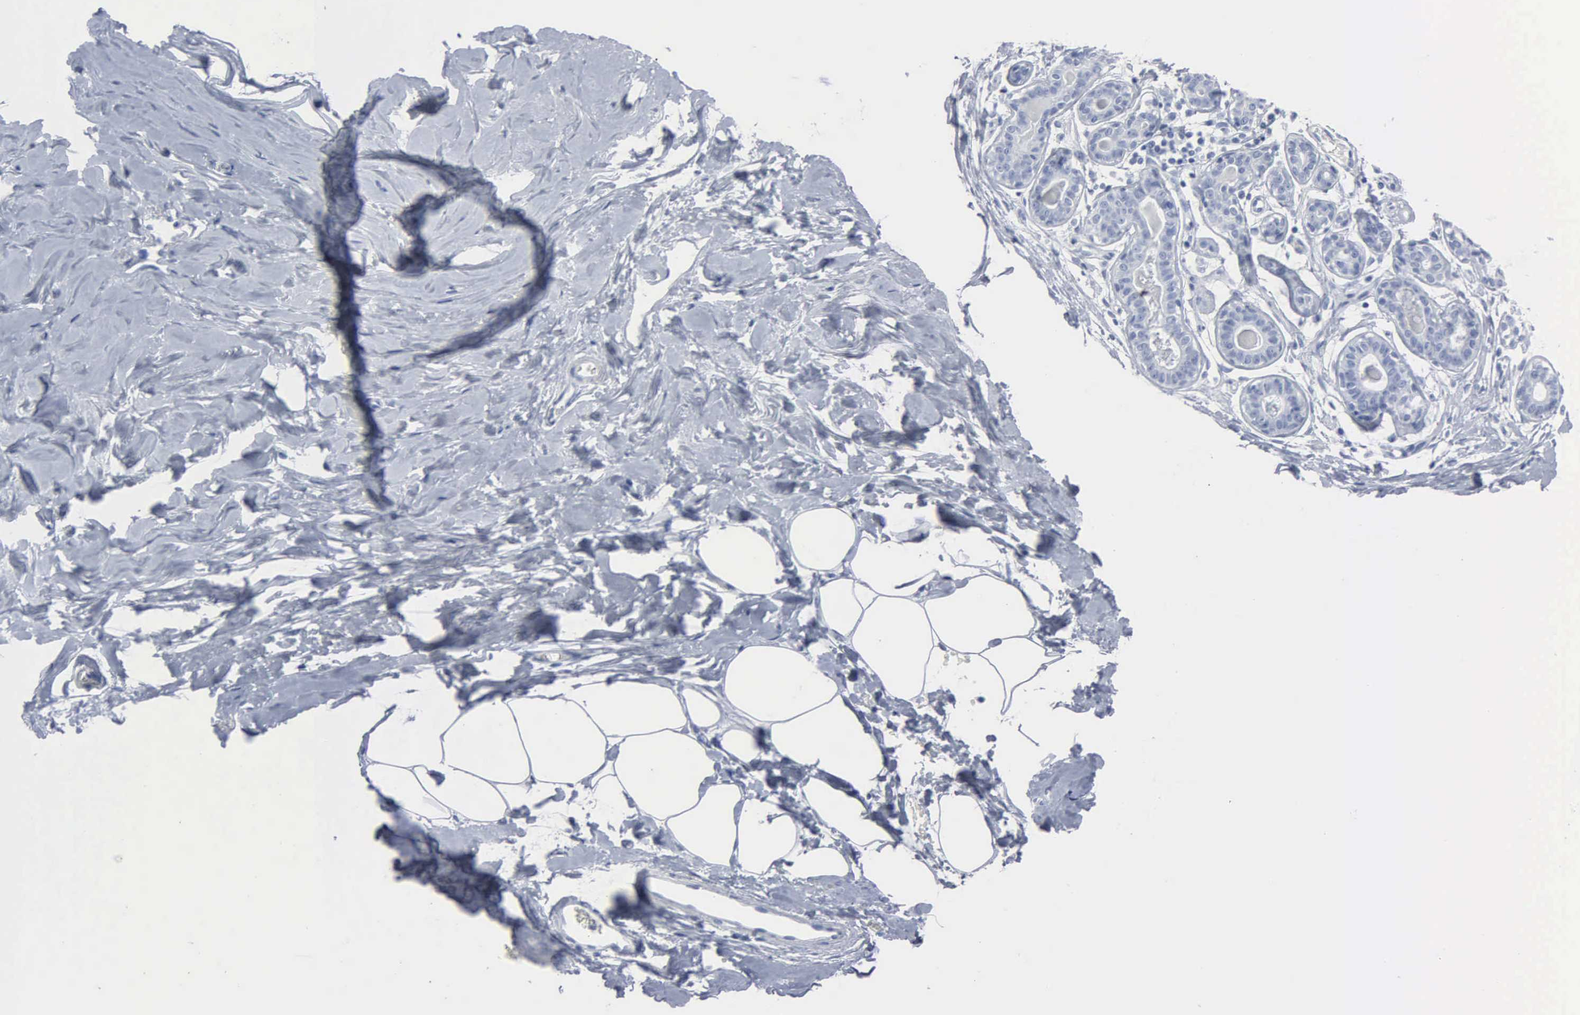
{"staining": {"intensity": "negative", "quantity": "none", "location": "none"}, "tissue": "breast", "cell_type": "Adipocytes", "image_type": "normal", "snomed": [{"axis": "morphology", "description": "Normal tissue, NOS"}, {"axis": "topography", "description": "Breast"}], "caption": "The immunohistochemistry (IHC) histopathology image has no significant staining in adipocytes of breast. (DAB (3,3'-diaminobenzidine) immunohistochemistry, high magnification).", "gene": "DMD", "patient": {"sex": "female", "age": 44}}